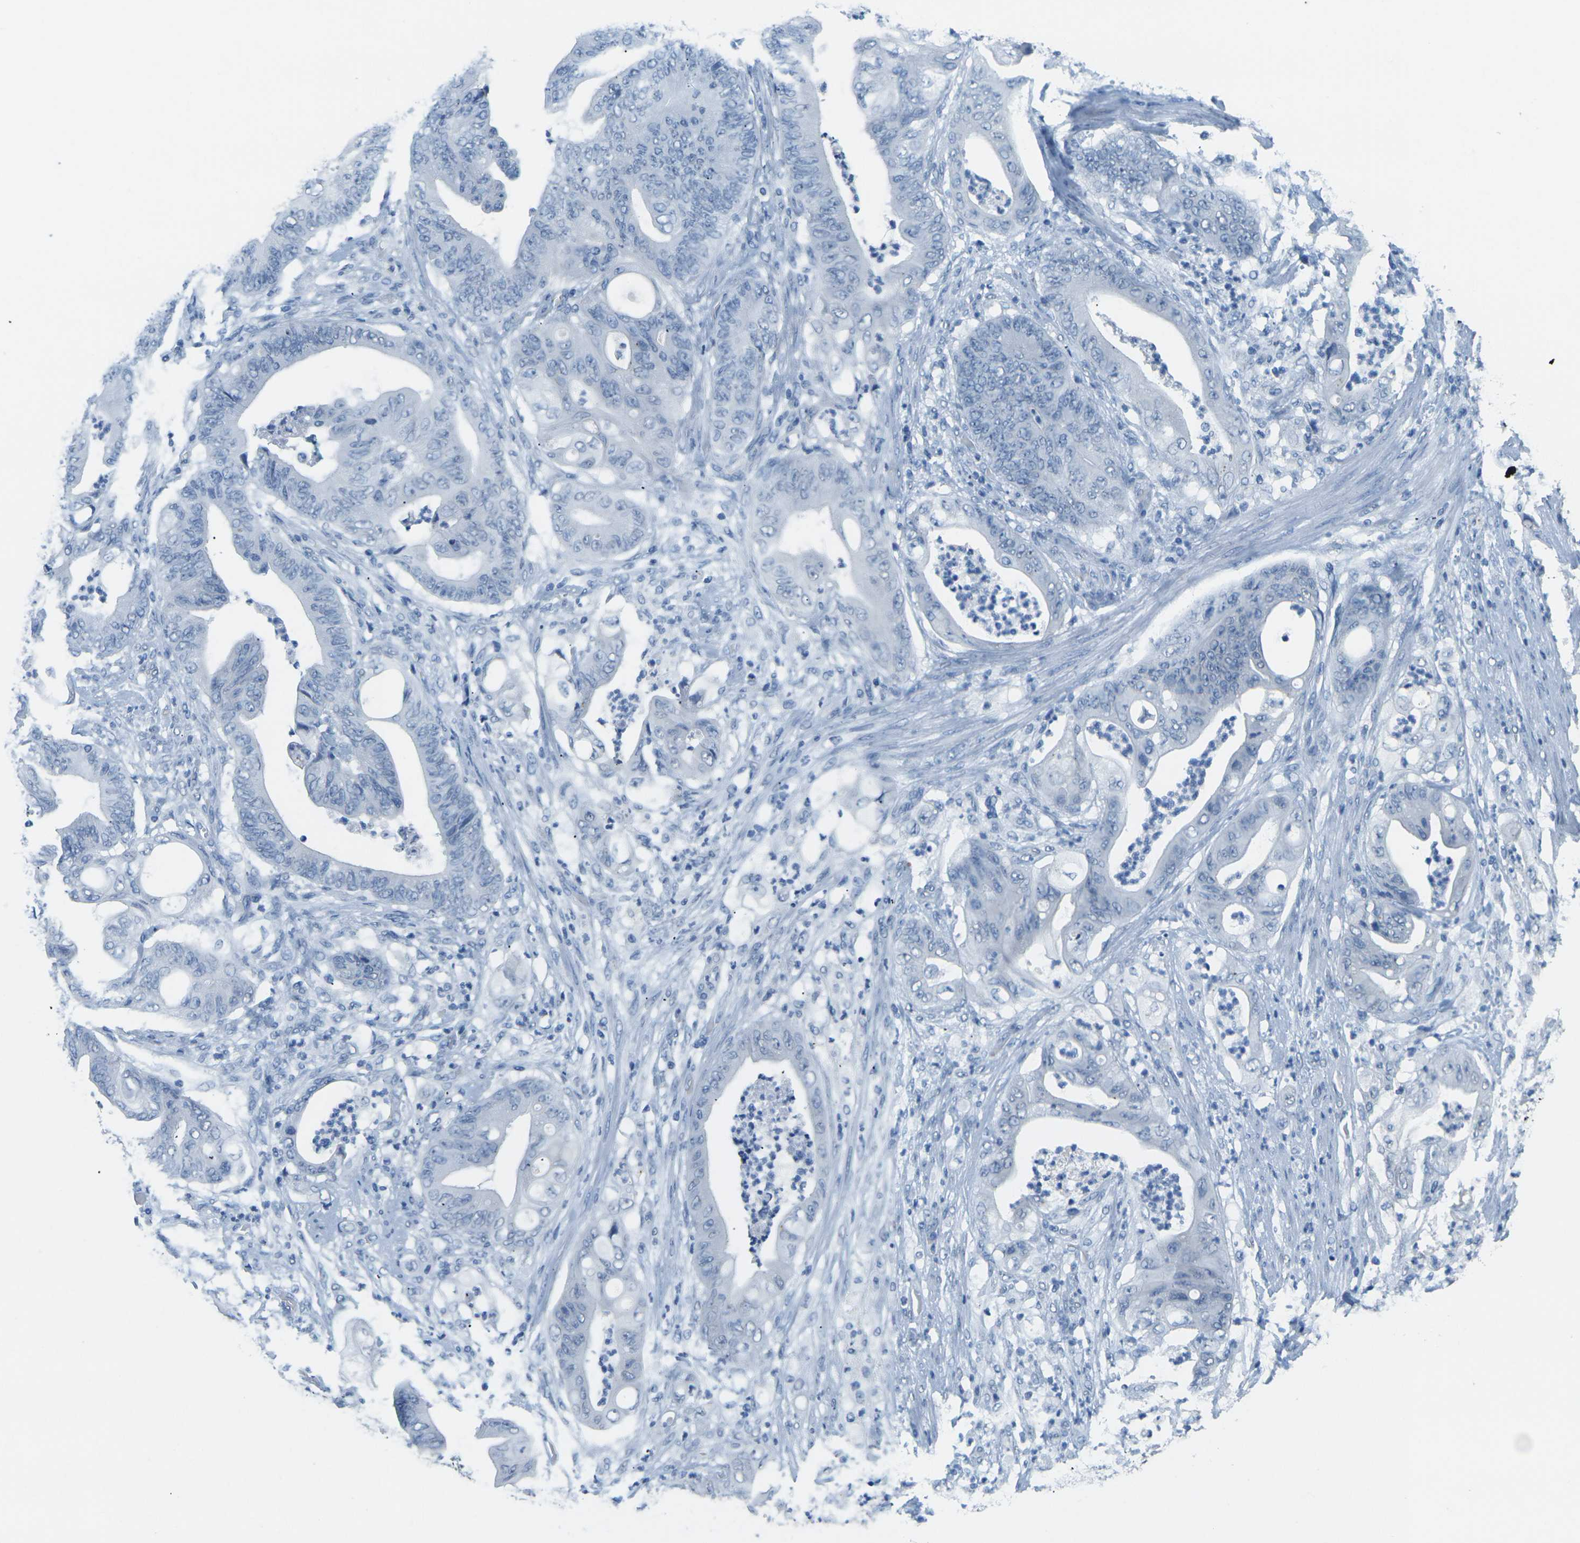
{"staining": {"intensity": "negative", "quantity": "none", "location": "none"}, "tissue": "stomach cancer", "cell_type": "Tumor cells", "image_type": "cancer", "snomed": [{"axis": "morphology", "description": "Adenocarcinoma, NOS"}, {"axis": "topography", "description": "Stomach"}], "caption": "Histopathology image shows no protein positivity in tumor cells of stomach adenocarcinoma tissue.", "gene": "CTAG1A", "patient": {"sex": "female", "age": 73}}